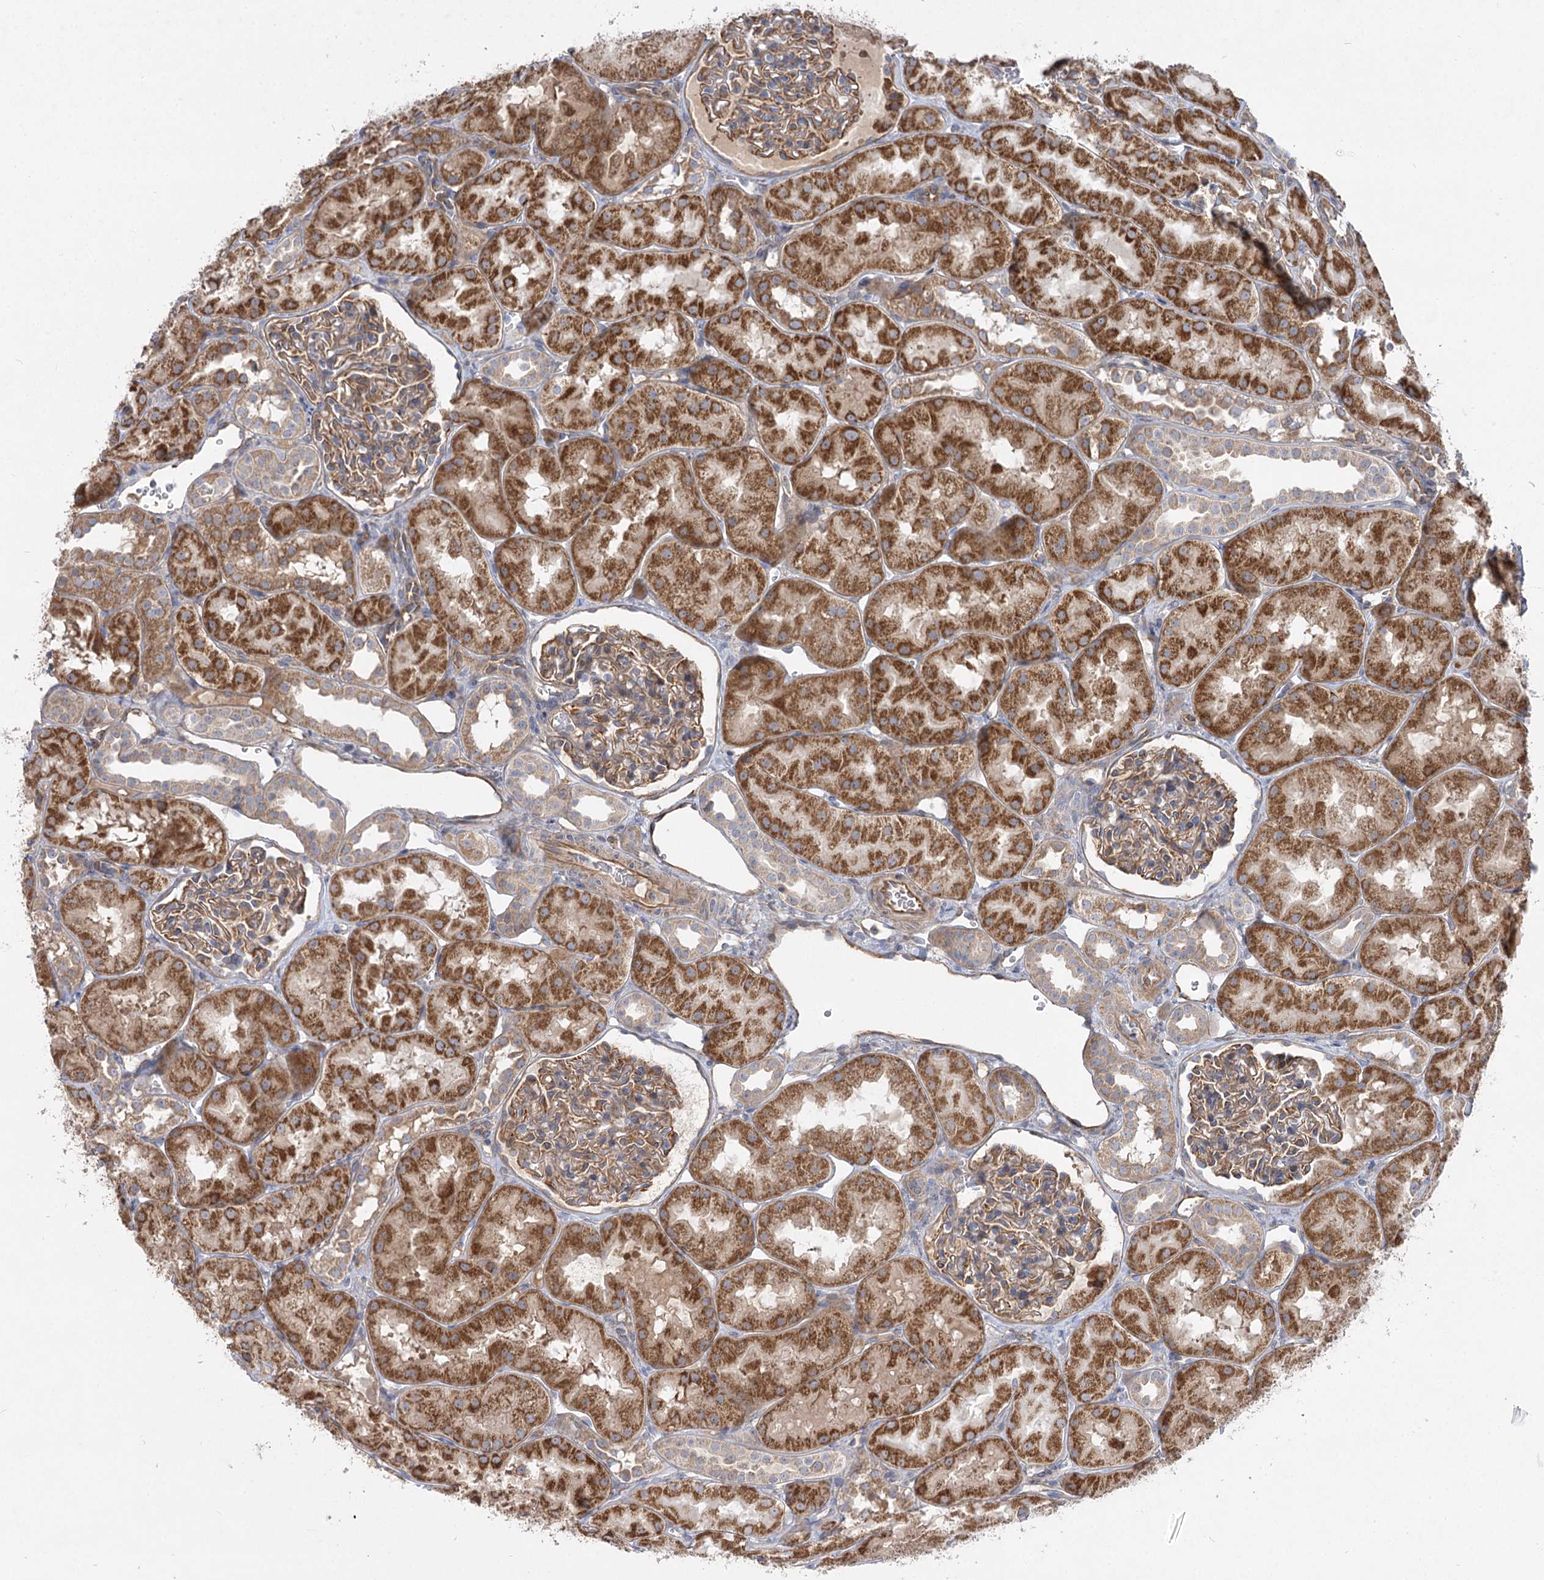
{"staining": {"intensity": "moderate", "quantity": ">75%", "location": "cytoplasmic/membranous"}, "tissue": "kidney", "cell_type": "Cells in glomeruli", "image_type": "normal", "snomed": [{"axis": "morphology", "description": "Normal tissue, NOS"}, {"axis": "topography", "description": "Kidney"}, {"axis": "topography", "description": "Urinary bladder"}], "caption": "This image displays benign kidney stained with immunohistochemistry to label a protein in brown. The cytoplasmic/membranous of cells in glomeruli show moderate positivity for the protein. Nuclei are counter-stained blue.", "gene": "KIAA0825", "patient": {"sex": "male", "age": 16}}